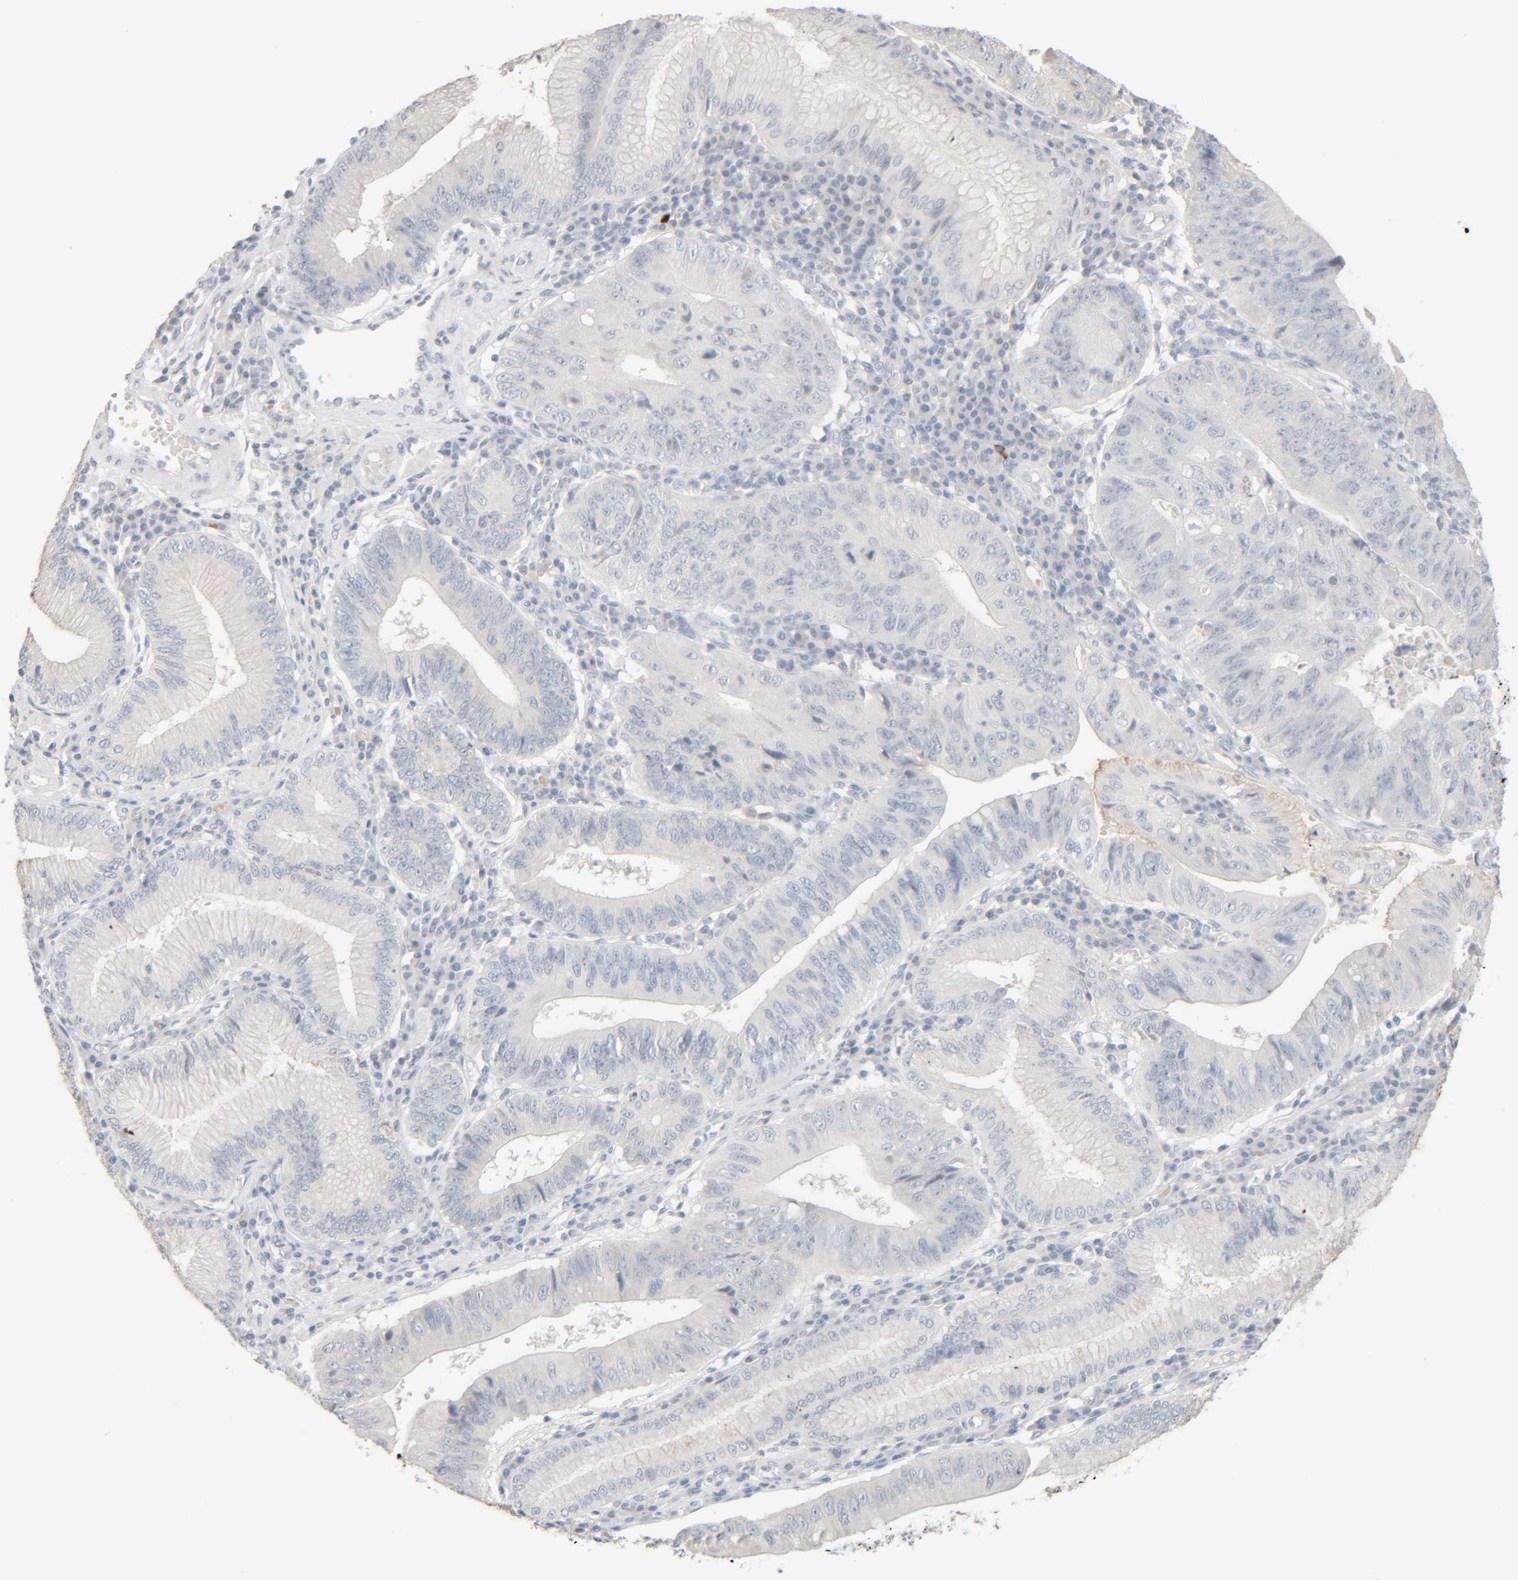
{"staining": {"intensity": "negative", "quantity": "none", "location": "none"}, "tissue": "stomach cancer", "cell_type": "Tumor cells", "image_type": "cancer", "snomed": [{"axis": "morphology", "description": "Adenocarcinoma, NOS"}, {"axis": "topography", "description": "Stomach"}], "caption": "The histopathology image reveals no staining of tumor cells in adenocarcinoma (stomach).", "gene": "RIDA", "patient": {"sex": "male", "age": 59}}